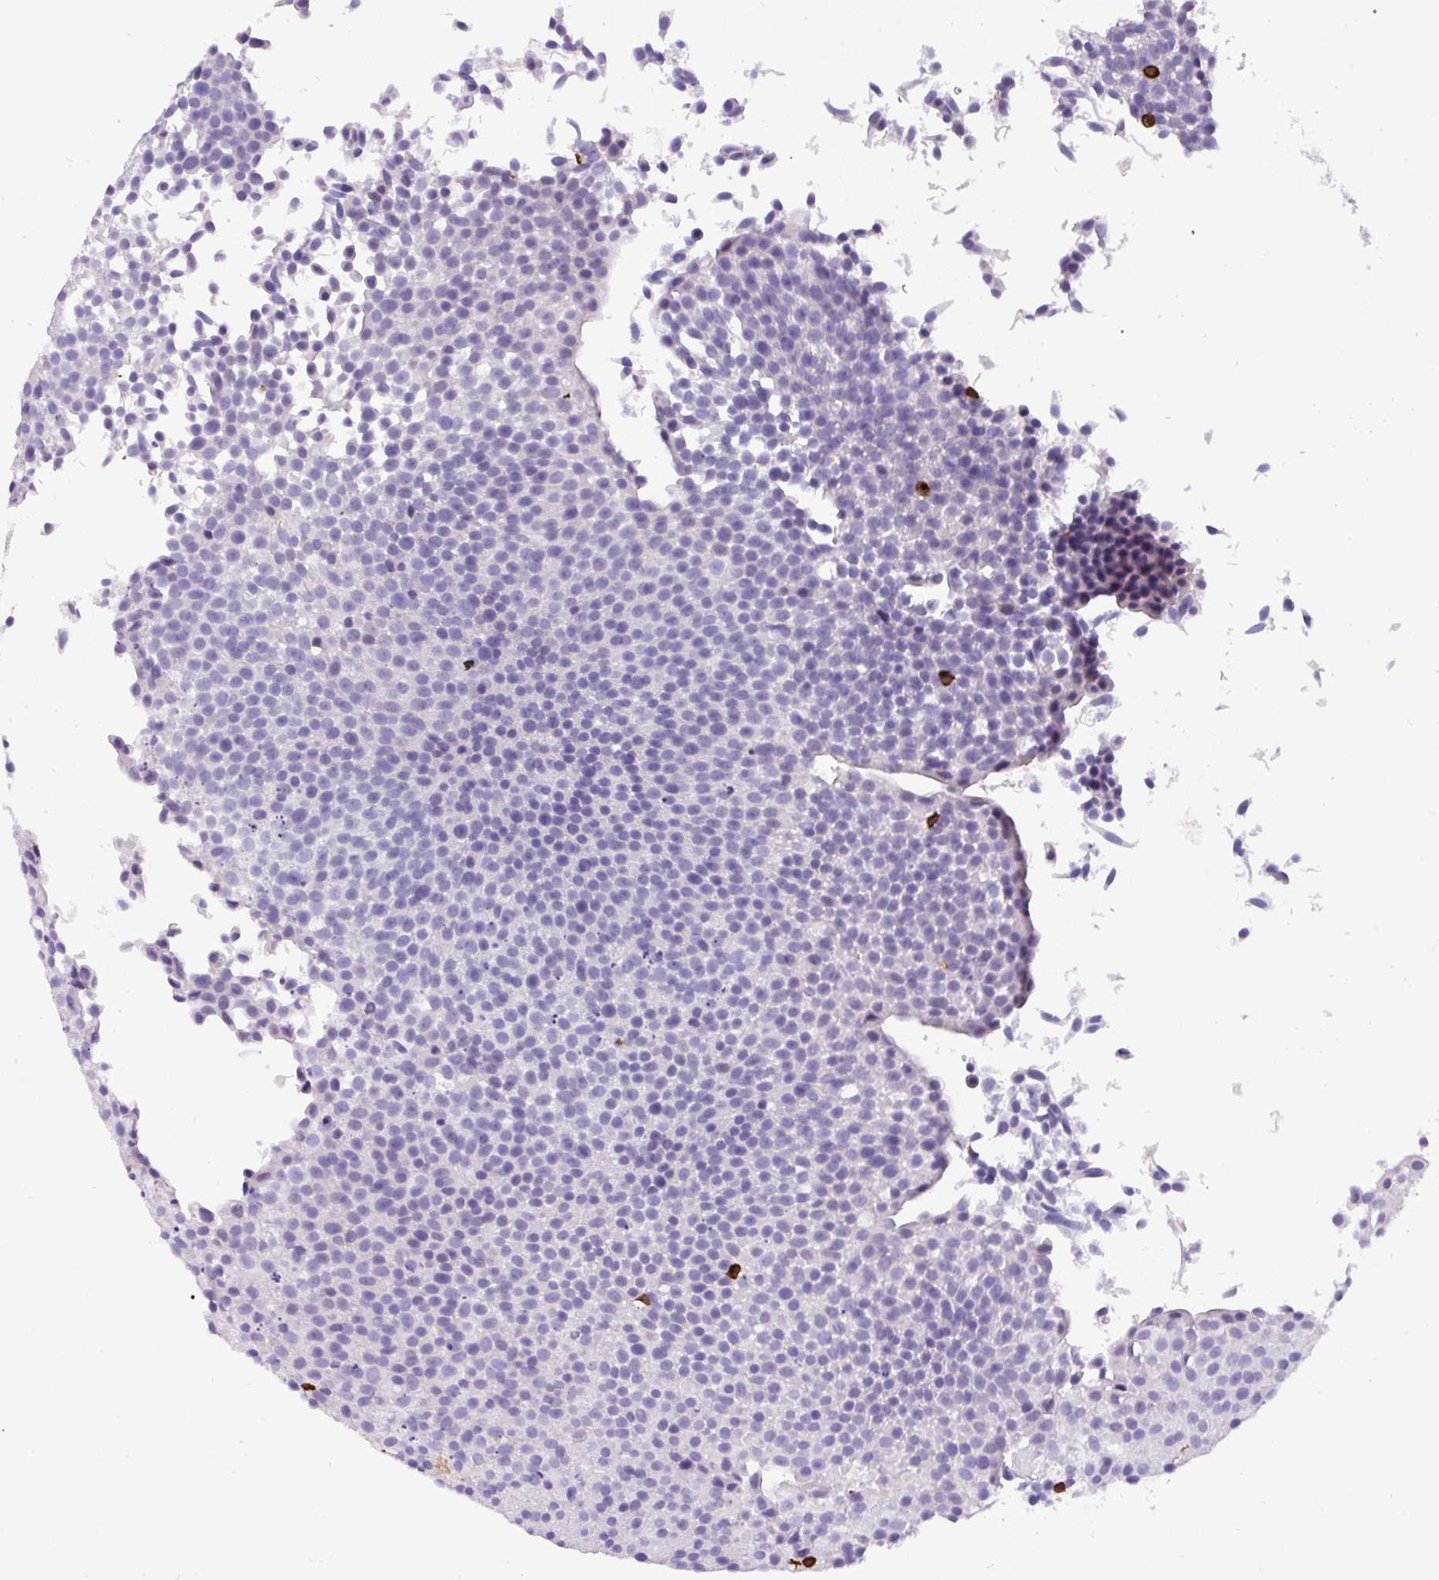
{"staining": {"intensity": "negative", "quantity": "none", "location": "none"}, "tissue": "urothelial cancer", "cell_type": "Tumor cells", "image_type": "cancer", "snomed": [{"axis": "morphology", "description": "Urothelial carcinoma, Low grade"}, {"axis": "topography", "description": "Urinary bladder"}], "caption": "Tumor cells are negative for brown protein staining in urothelial carcinoma (low-grade).", "gene": "FAM228B", "patient": {"sex": "female", "age": 79}}